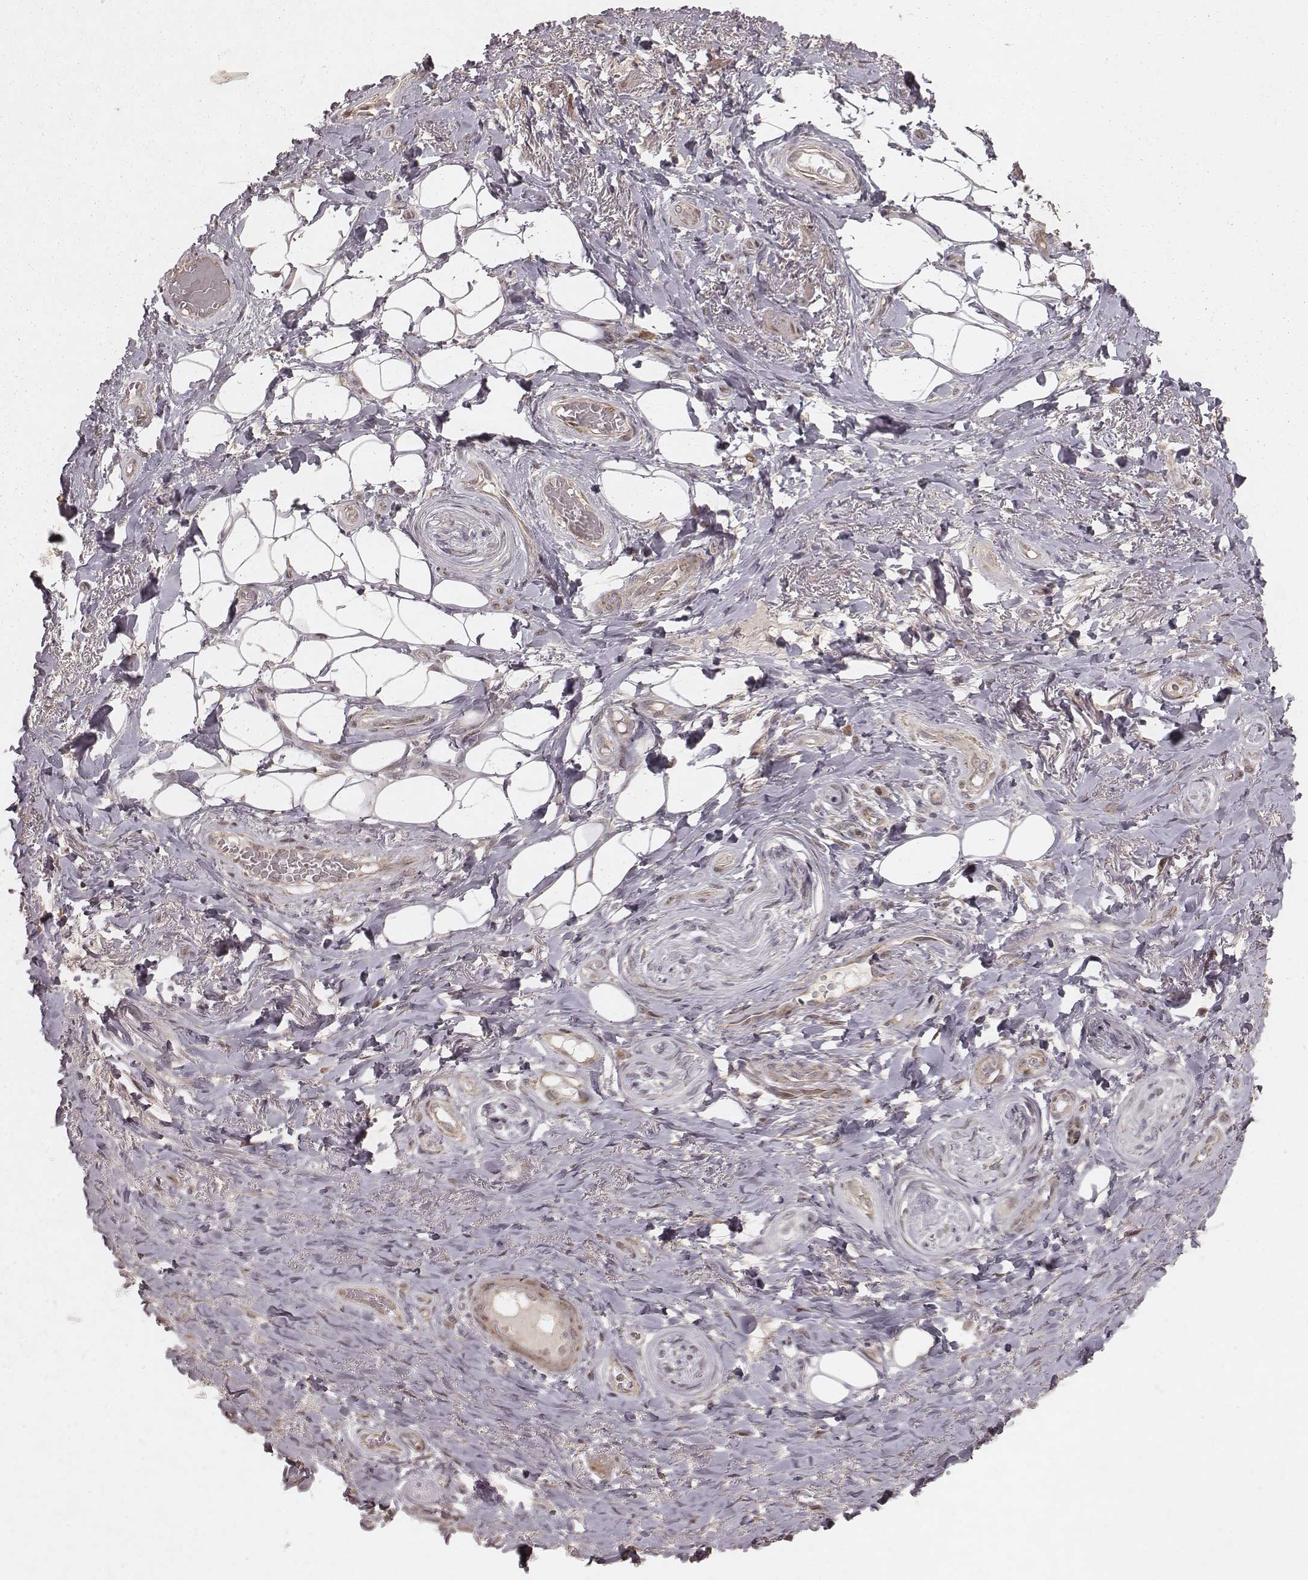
{"staining": {"intensity": "negative", "quantity": "none", "location": "none"}, "tissue": "adipose tissue", "cell_type": "Adipocytes", "image_type": "normal", "snomed": [{"axis": "morphology", "description": "Normal tissue, NOS"}, {"axis": "topography", "description": "Anal"}, {"axis": "topography", "description": "Peripheral nerve tissue"}], "caption": "A high-resolution histopathology image shows IHC staining of unremarkable adipose tissue, which reveals no significant staining in adipocytes.", "gene": "NDUFA7", "patient": {"sex": "male", "age": 53}}